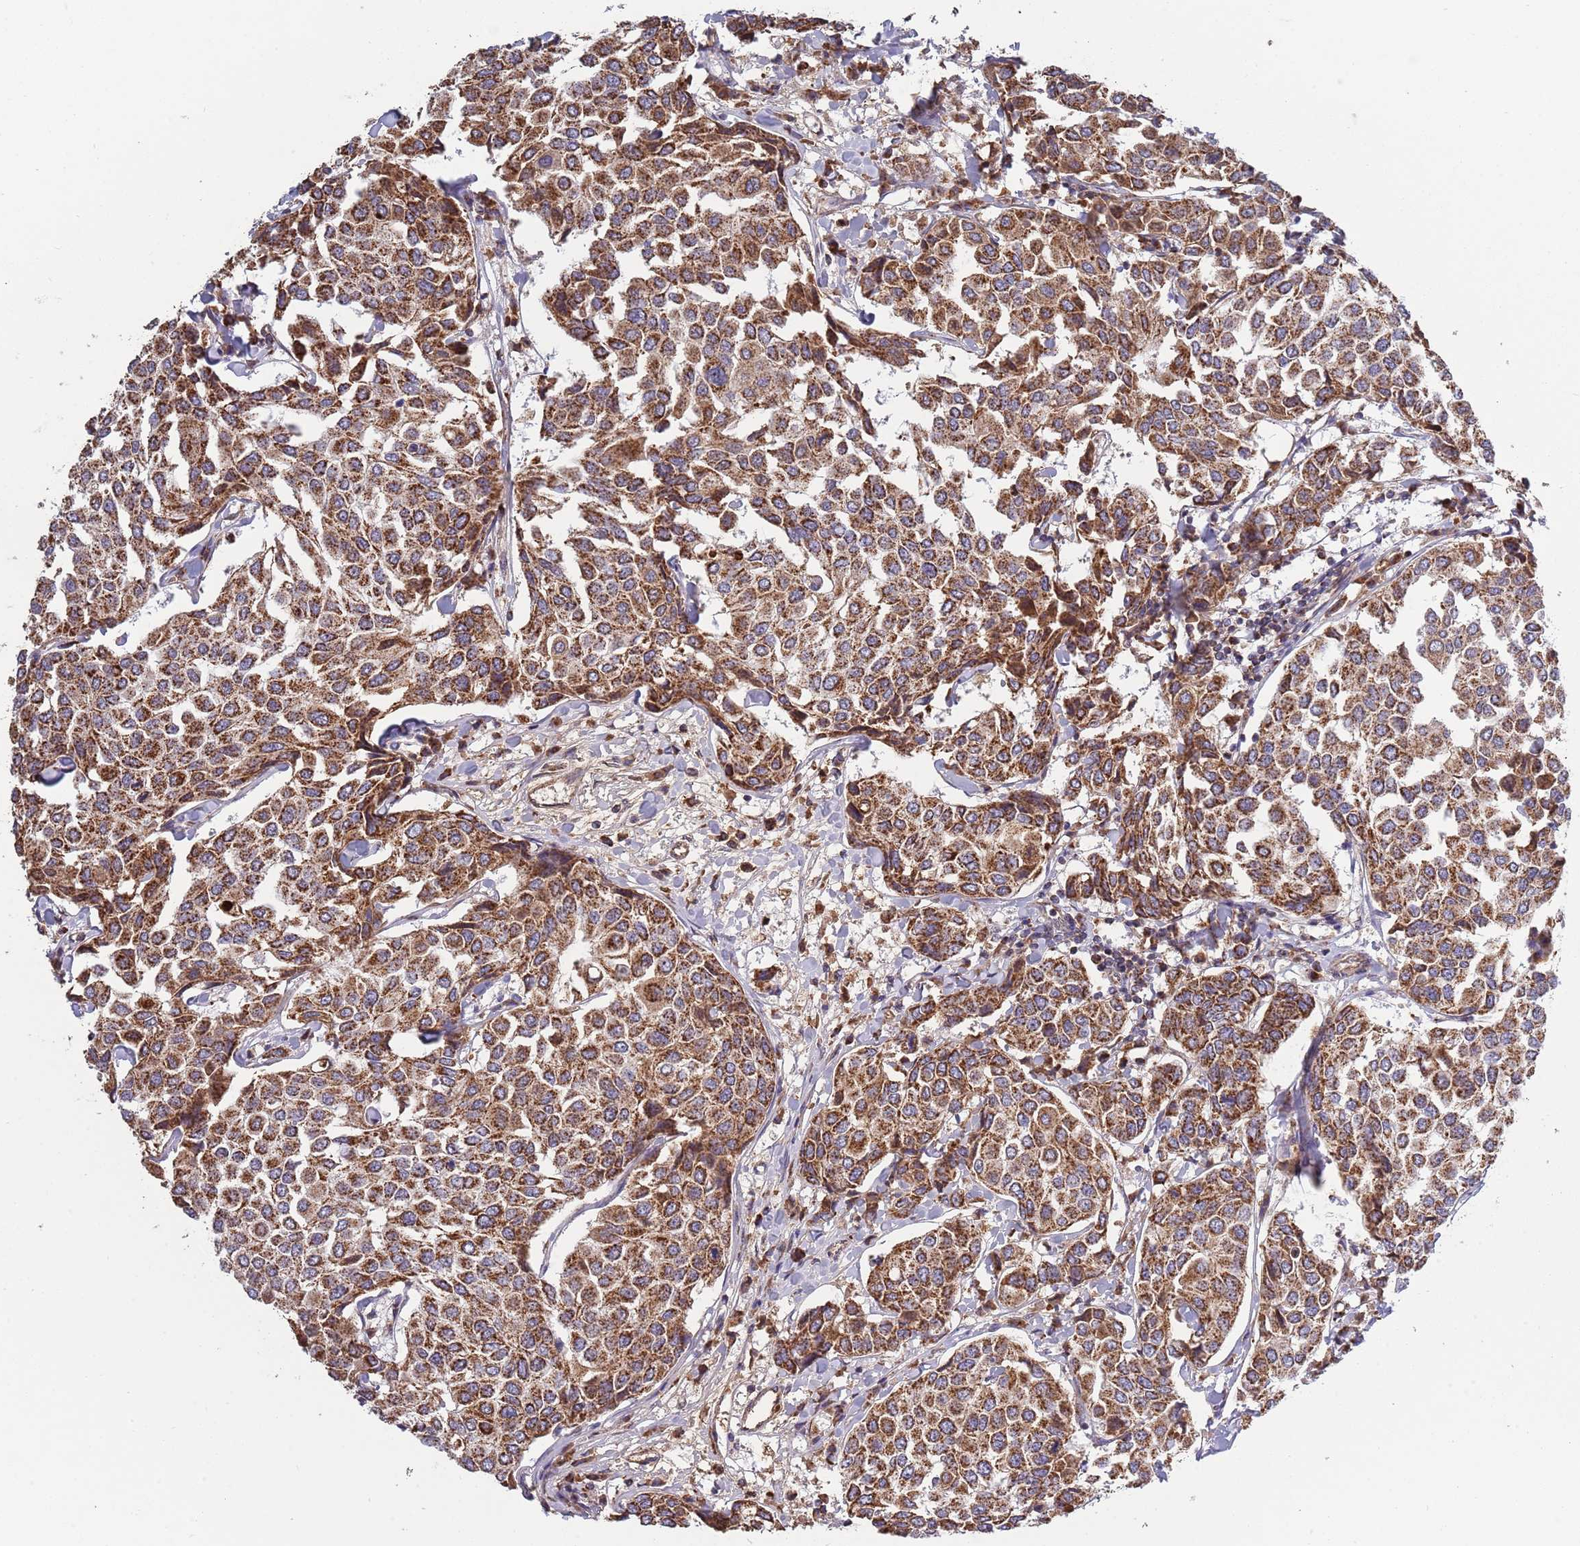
{"staining": {"intensity": "strong", "quantity": ">75%", "location": "cytoplasmic/membranous"}, "tissue": "breast cancer", "cell_type": "Tumor cells", "image_type": "cancer", "snomed": [{"axis": "morphology", "description": "Duct carcinoma"}, {"axis": "topography", "description": "Breast"}], "caption": "Protein staining exhibits strong cytoplasmic/membranous positivity in about >75% of tumor cells in breast cancer (infiltrating ductal carcinoma).", "gene": "VPS16", "patient": {"sex": "female", "age": 55}}